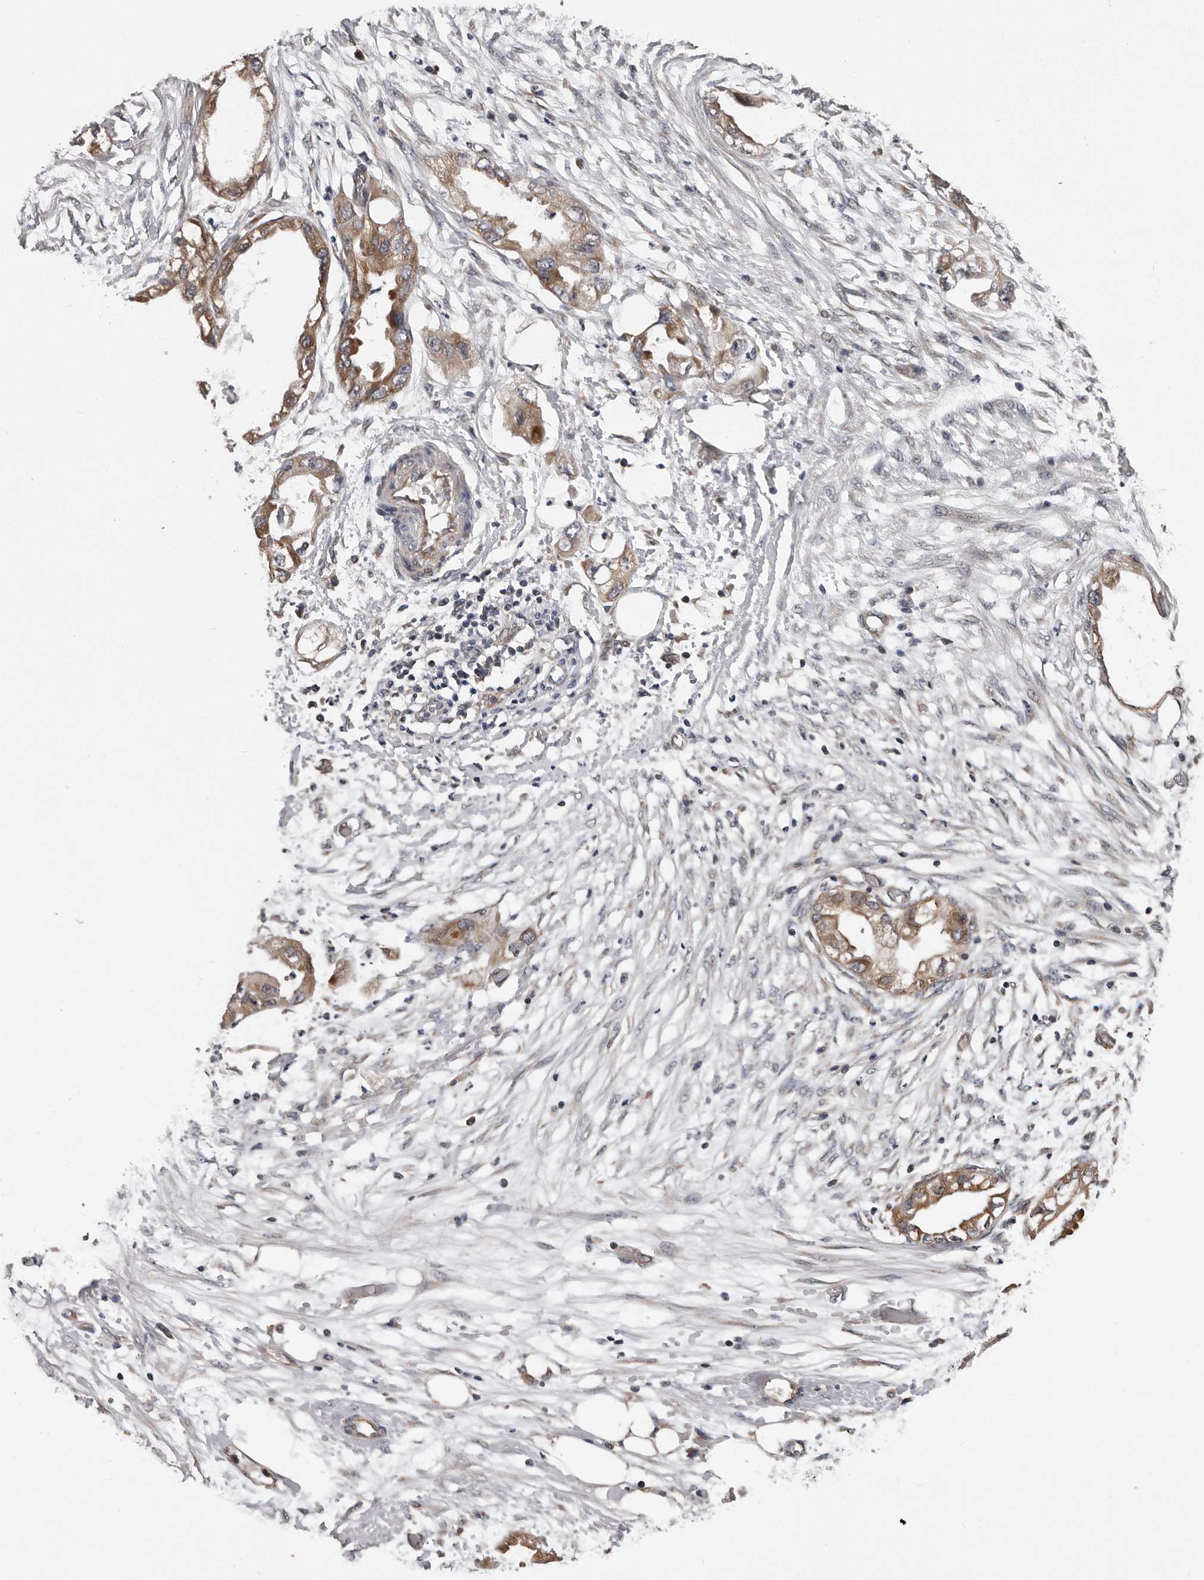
{"staining": {"intensity": "moderate", "quantity": ">75%", "location": "cytoplasmic/membranous"}, "tissue": "endometrial cancer", "cell_type": "Tumor cells", "image_type": "cancer", "snomed": [{"axis": "morphology", "description": "Adenocarcinoma, NOS"}, {"axis": "morphology", "description": "Adenocarcinoma, metastatic, NOS"}, {"axis": "topography", "description": "Adipose tissue"}, {"axis": "topography", "description": "Endometrium"}], "caption": "This image shows endometrial cancer (metastatic adenocarcinoma) stained with immunohistochemistry to label a protein in brown. The cytoplasmic/membranous of tumor cells show moderate positivity for the protein. Nuclei are counter-stained blue.", "gene": "VPS37A", "patient": {"sex": "female", "age": 67}}